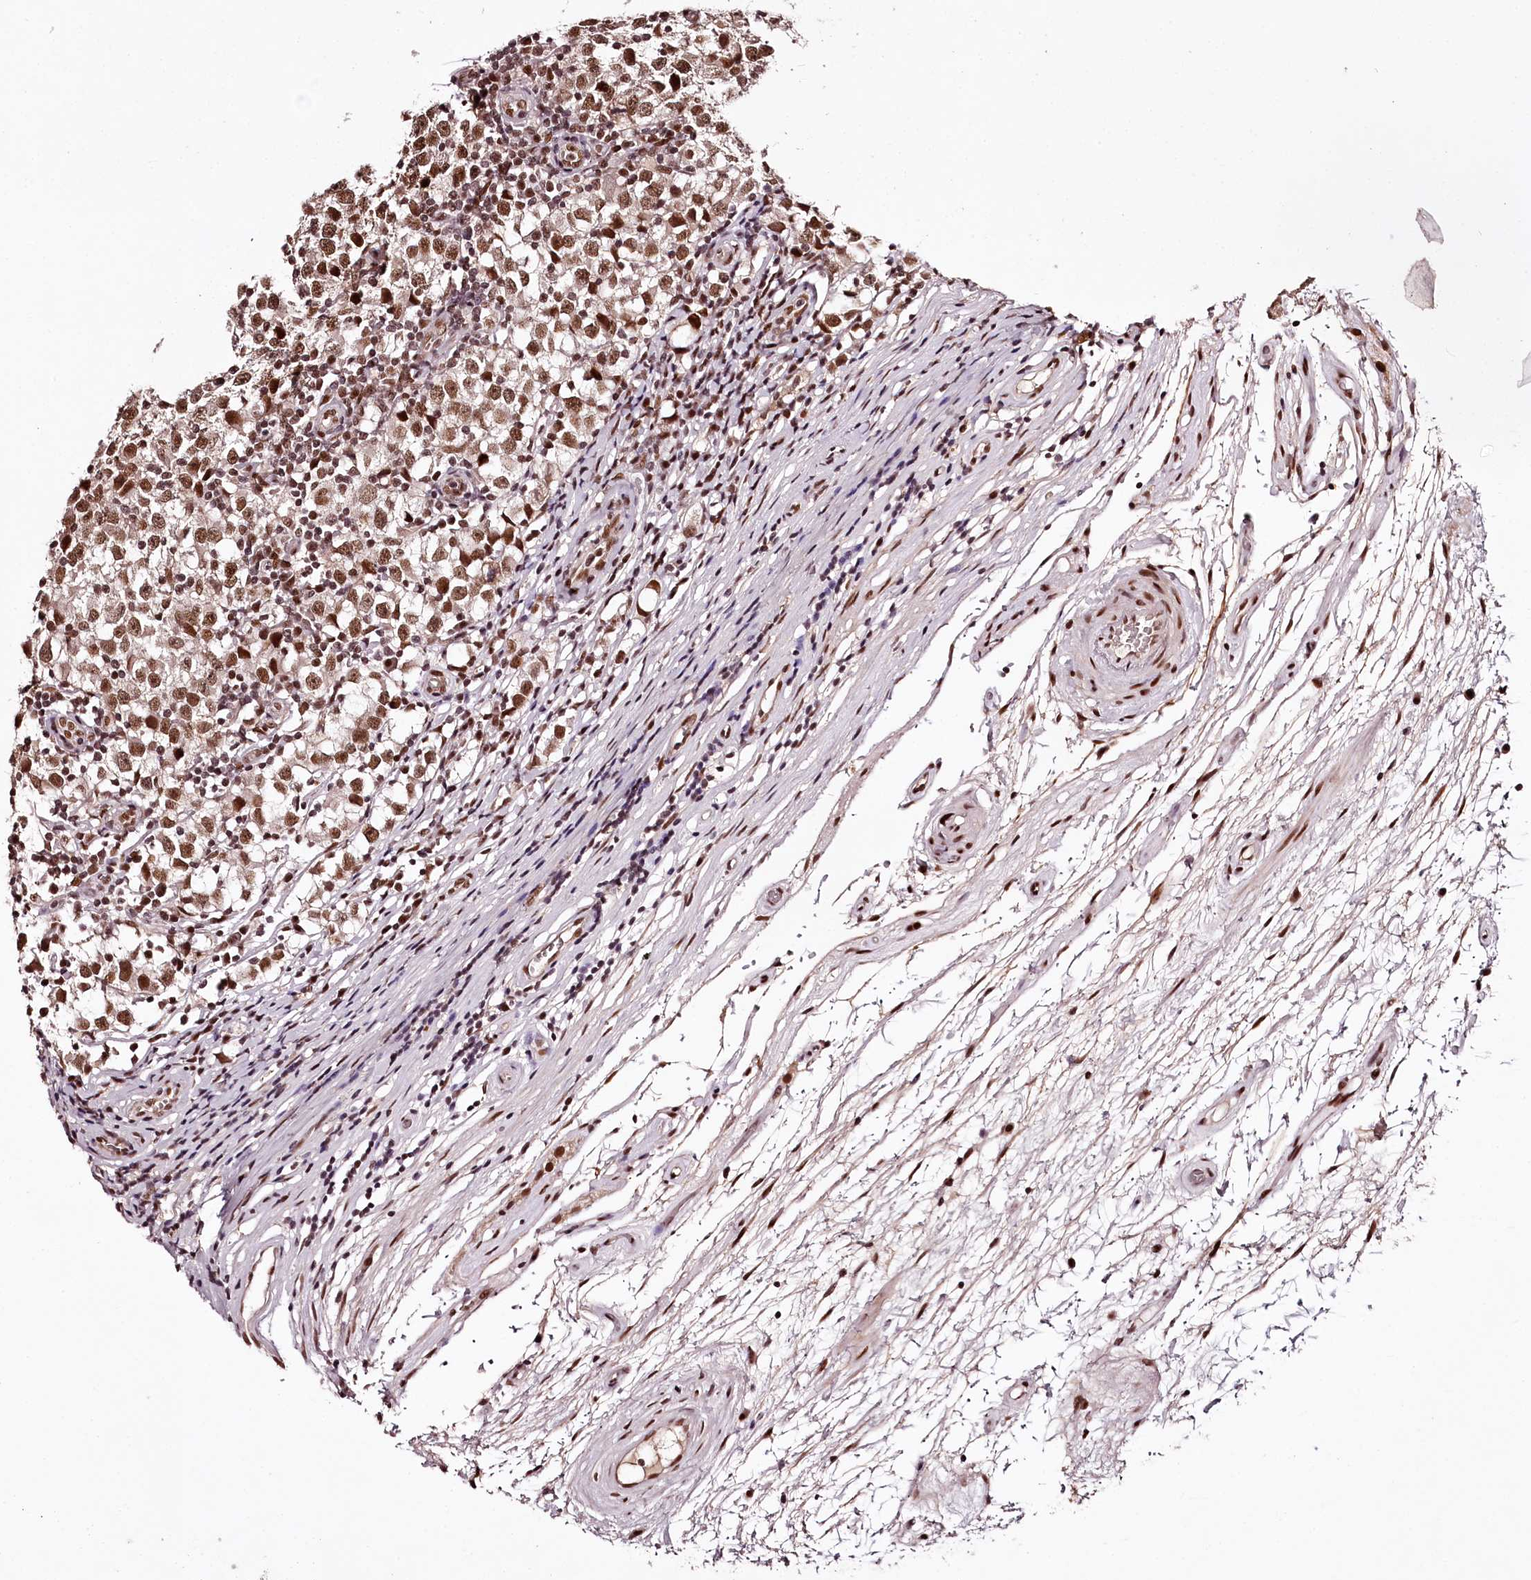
{"staining": {"intensity": "moderate", "quantity": ">75%", "location": "nuclear"}, "tissue": "testis cancer", "cell_type": "Tumor cells", "image_type": "cancer", "snomed": [{"axis": "morphology", "description": "Seminoma, NOS"}, {"axis": "topography", "description": "Testis"}], "caption": "There is medium levels of moderate nuclear positivity in tumor cells of seminoma (testis), as demonstrated by immunohistochemical staining (brown color).", "gene": "TTC33", "patient": {"sex": "male", "age": 65}}